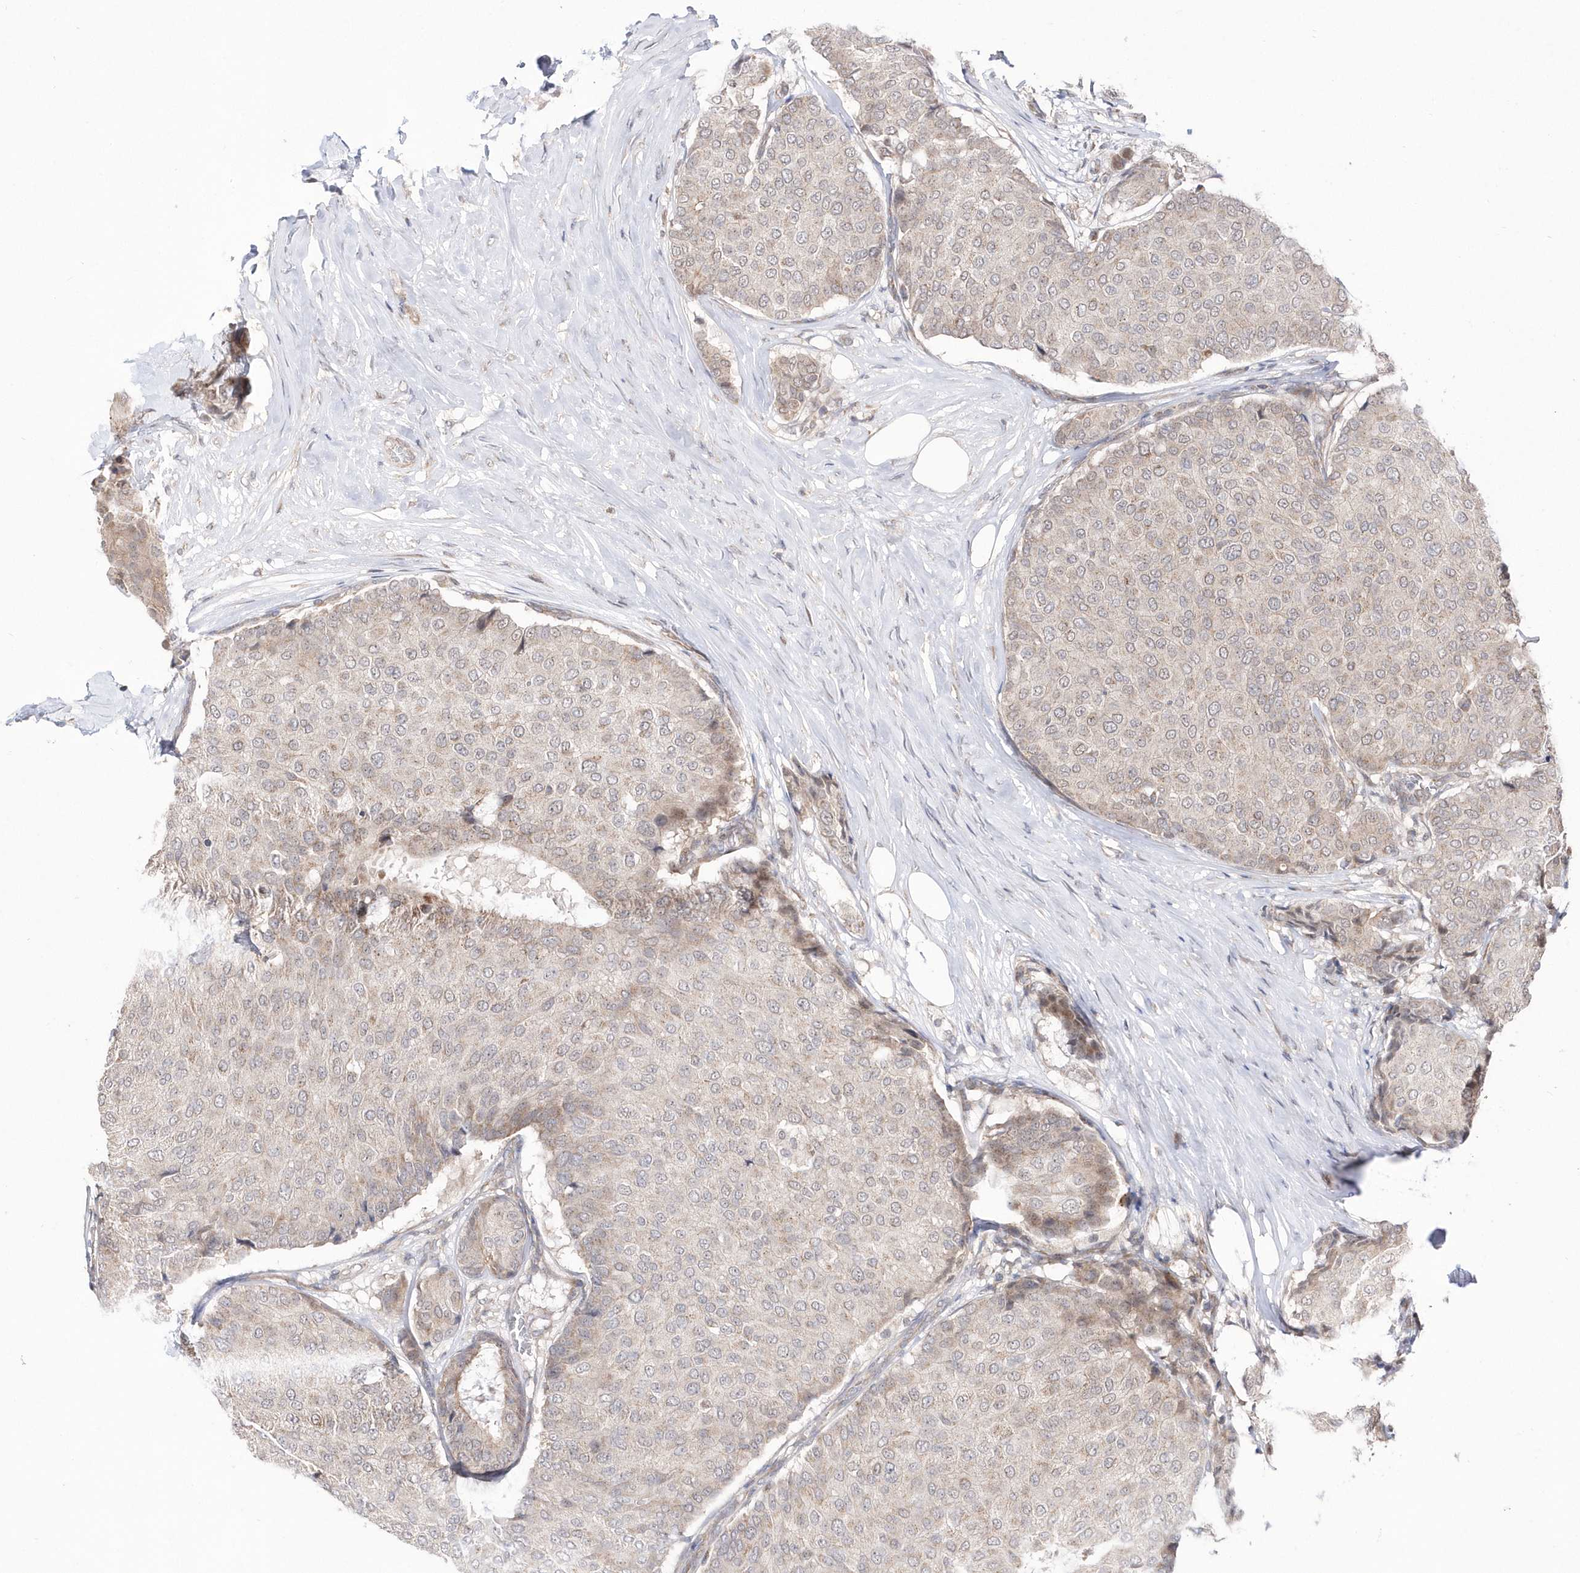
{"staining": {"intensity": "negative", "quantity": "none", "location": "none"}, "tissue": "breast cancer", "cell_type": "Tumor cells", "image_type": "cancer", "snomed": [{"axis": "morphology", "description": "Duct carcinoma"}, {"axis": "topography", "description": "Breast"}], "caption": "Breast cancer was stained to show a protein in brown. There is no significant staining in tumor cells.", "gene": "DALRD3", "patient": {"sex": "female", "age": 75}}